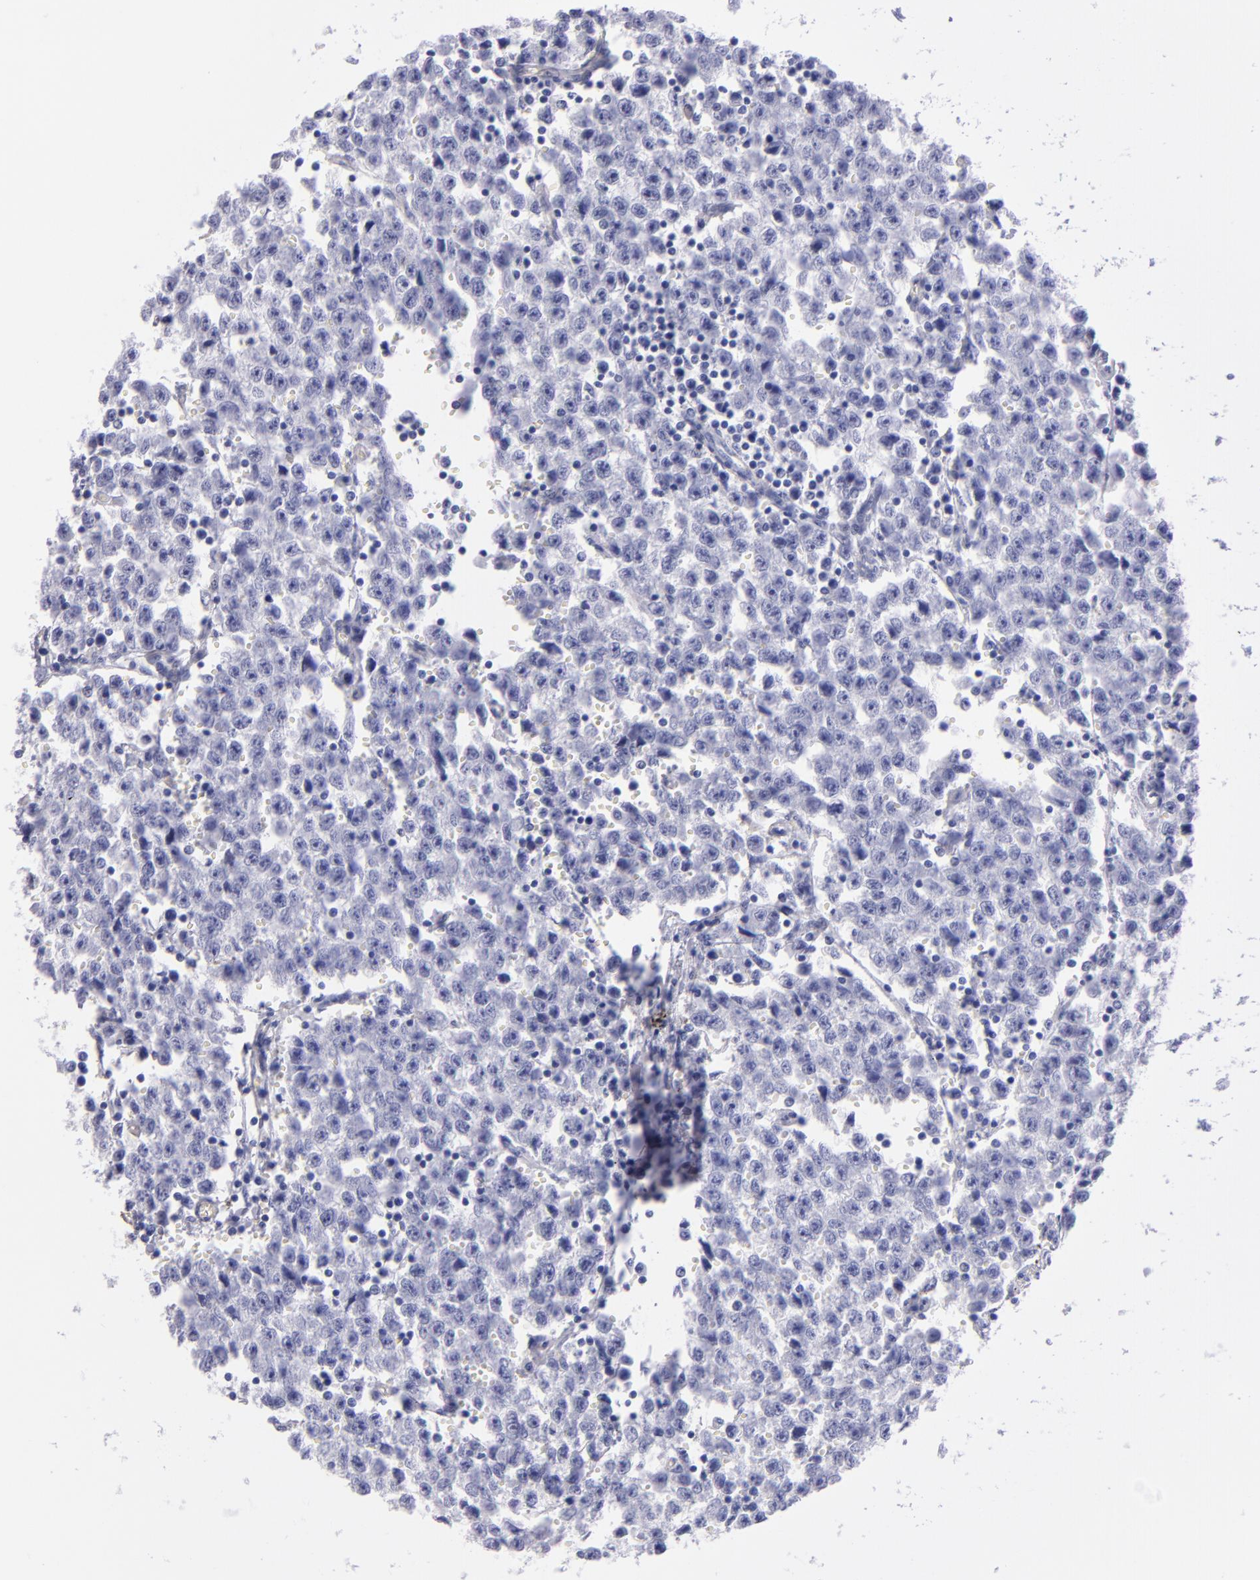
{"staining": {"intensity": "negative", "quantity": "none", "location": "none"}, "tissue": "testis cancer", "cell_type": "Tumor cells", "image_type": "cancer", "snomed": [{"axis": "morphology", "description": "Seminoma, NOS"}, {"axis": "topography", "description": "Testis"}], "caption": "Human testis cancer (seminoma) stained for a protein using immunohistochemistry (IHC) displays no expression in tumor cells.", "gene": "TG", "patient": {"sex": "male", "age": 35}}